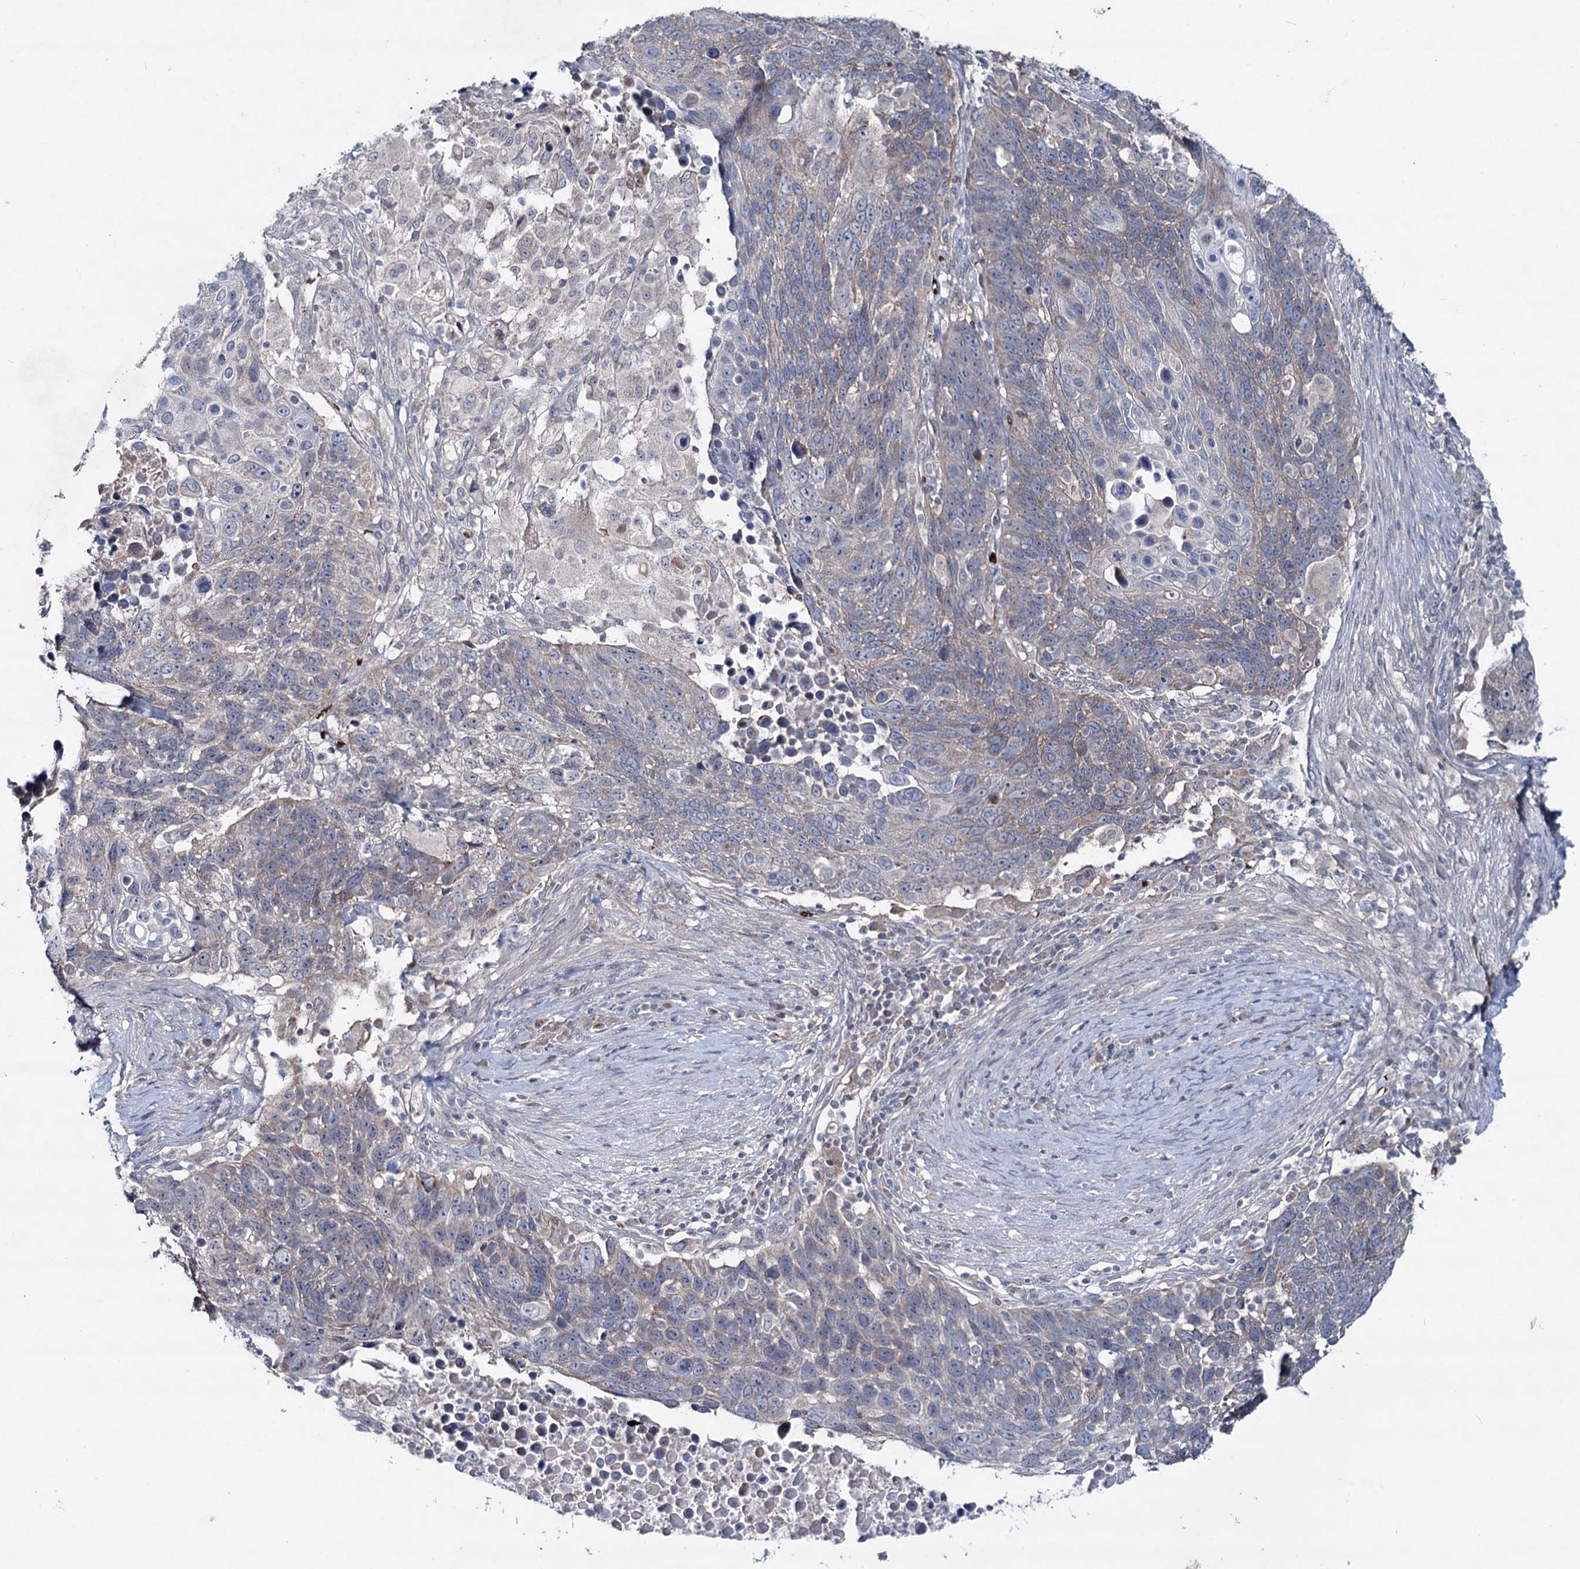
{"staining": {"intensity": "weak", "quantity": "<25%", "location": "cytoplasmic/membranous"}, "tissue": "lung cancer", "cell_type": "Tumor cells", "image_type": "cancer", "snomed": [{"axis": "morphology", "description": "Normal tissue, NOS"}, {"axis": "morphology", "description": "Squamous cell carcinoma, NOS"}, {"axis": "topography", "description": "Lymph node"}, {"axis": "topography", "description": "Lung"}], "caption": "DAB (3,3'-diaminobenzidine) immunohistochemical staining of squamous cell carcinoma (lung) exhibits no significant staining in tumor cells.", "gene": "RNF6", "patient": {"sex": "male", "age": 66}}